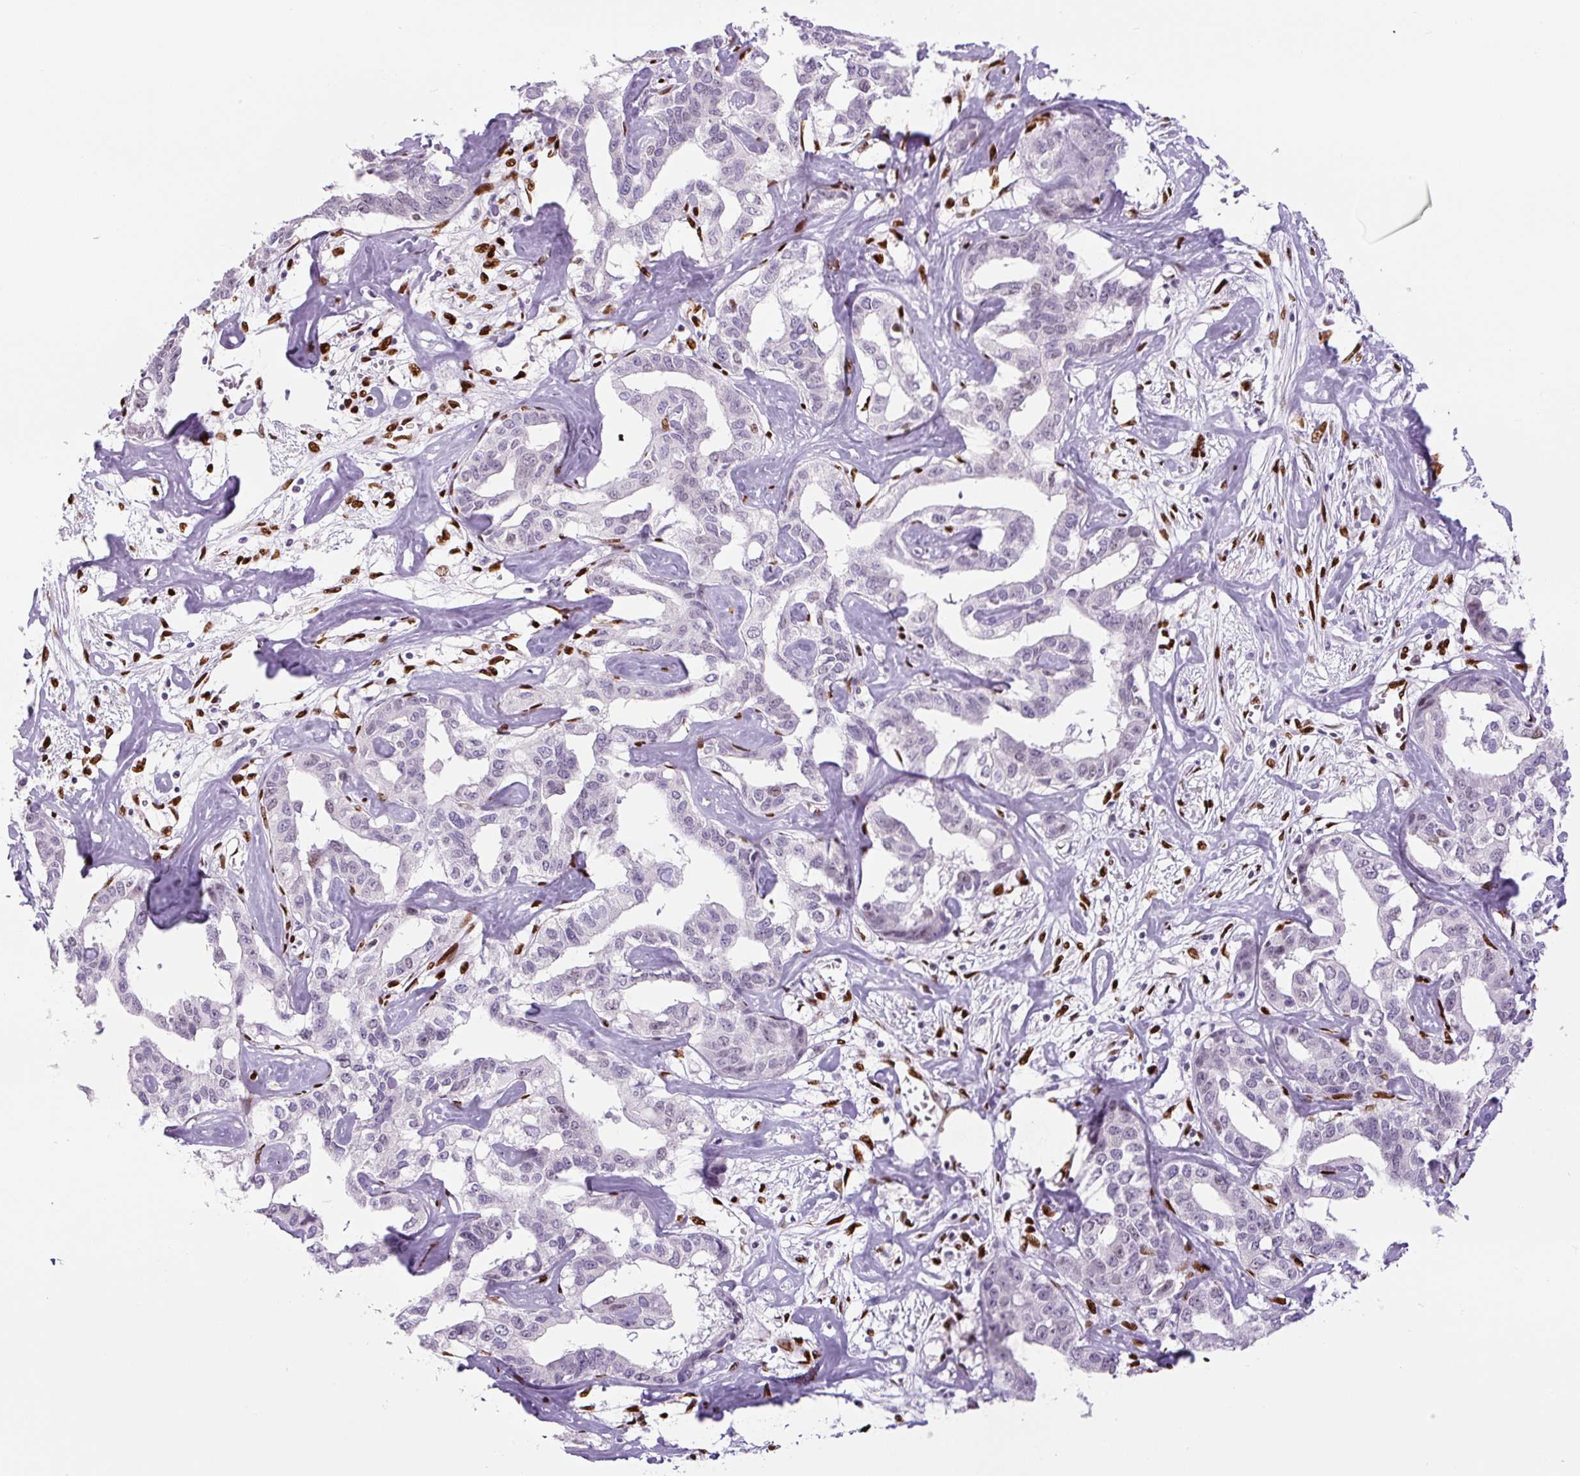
{"staining": {"intensity": "negative", "quantity": "none", "location": "none"}, "tissue": "liver cancer", "cell_type": "Tumor cells", "image_type": "cancer", "snomed": [{"axis": "morphology", "description": "Cholangiocarcinoma"}, {"axis": "topography", "description": "Liver"}], "caption": "IHC histopathology image of neoplastic tissue: liver cholangiocarcinoma stained with DAB (3,3'-diaminobenzidine) reveals no significant protein positivity in tumor cells. Brightfield microscopy of immunohistochemistry (IHC) stained with DAB (3,3'-diaminobenzidine) (brown) and hematoxylin (blue), captured at high magnification.", "gene": "ZEB1", "patient": {"sex": "male", "age": 59}}